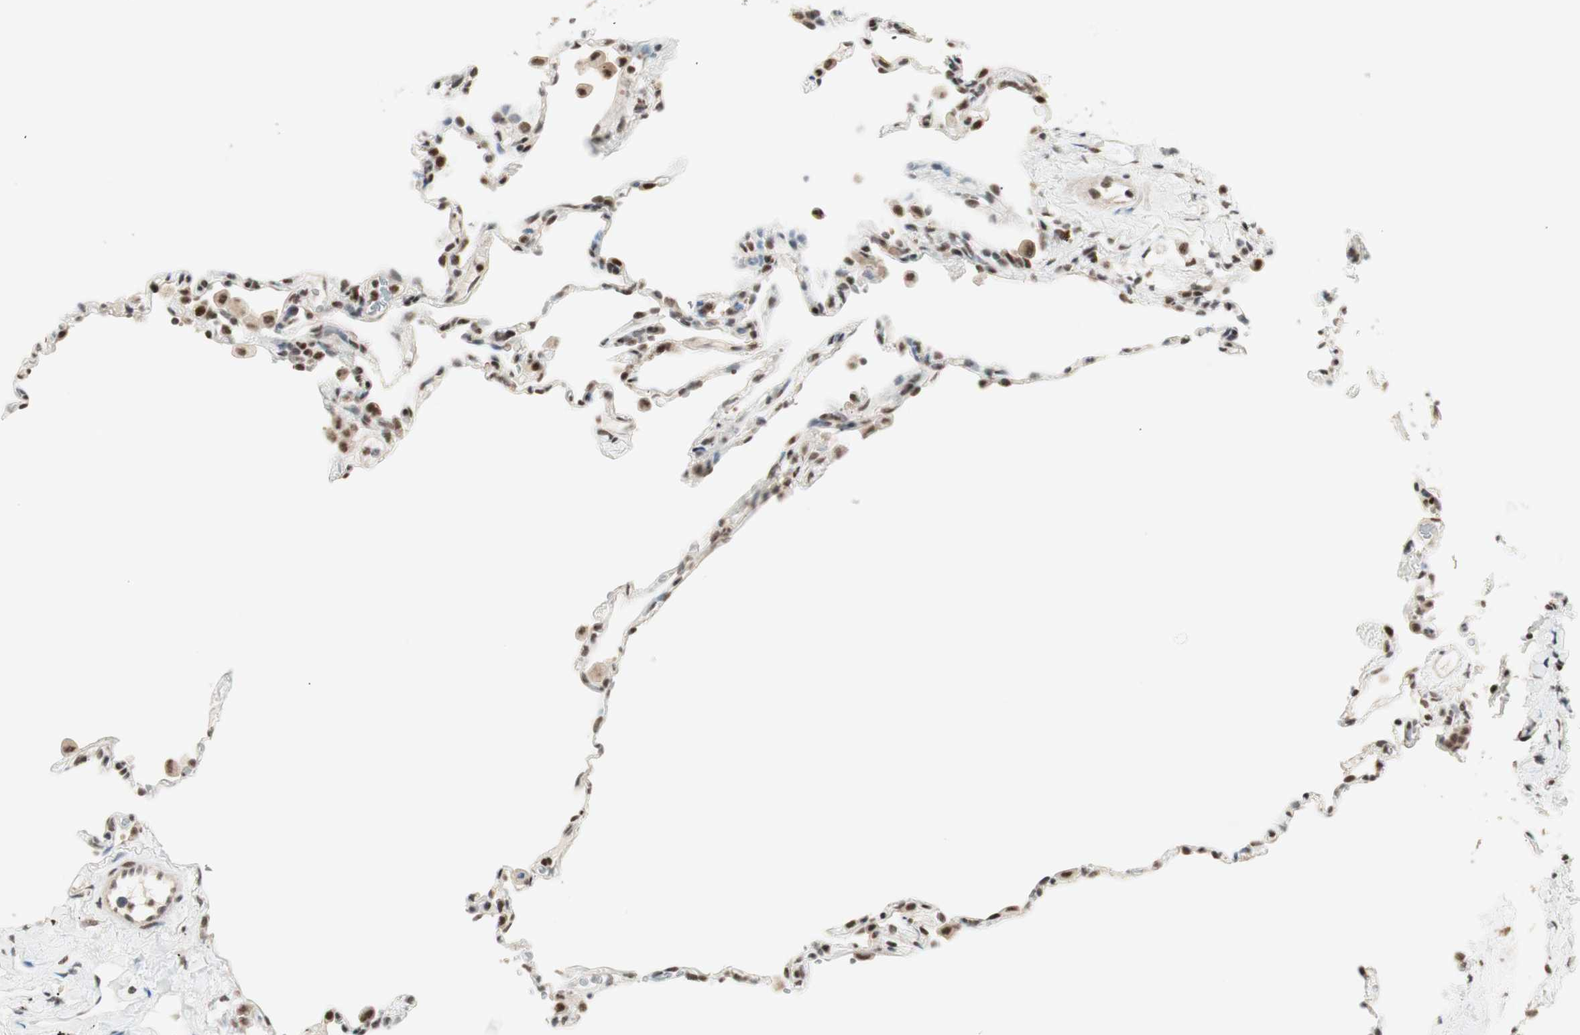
{"staining": {"intensity": "moderate", "quantity": ">75%", "location": "nuclear"}, "tissue": "lung", "cell_type": "Alveolar cells", "image_type": "normal", "snomed": [{"axis": "morphology", "description": "Normal tissue, NOS"}, {"axis": "topography", "description": "Lung"}], "caption": "Immunohistochemical staining of normal lung displays moderate nuclear protein expression in about >75% of alveolar cells. The staining is performed using DAB brown chromogen to label protein expression. The nuclei are counter-stained blue using hematoxylin.", "gene": "SMARCE1", "patient": {"sex": "male", "age": 59}}